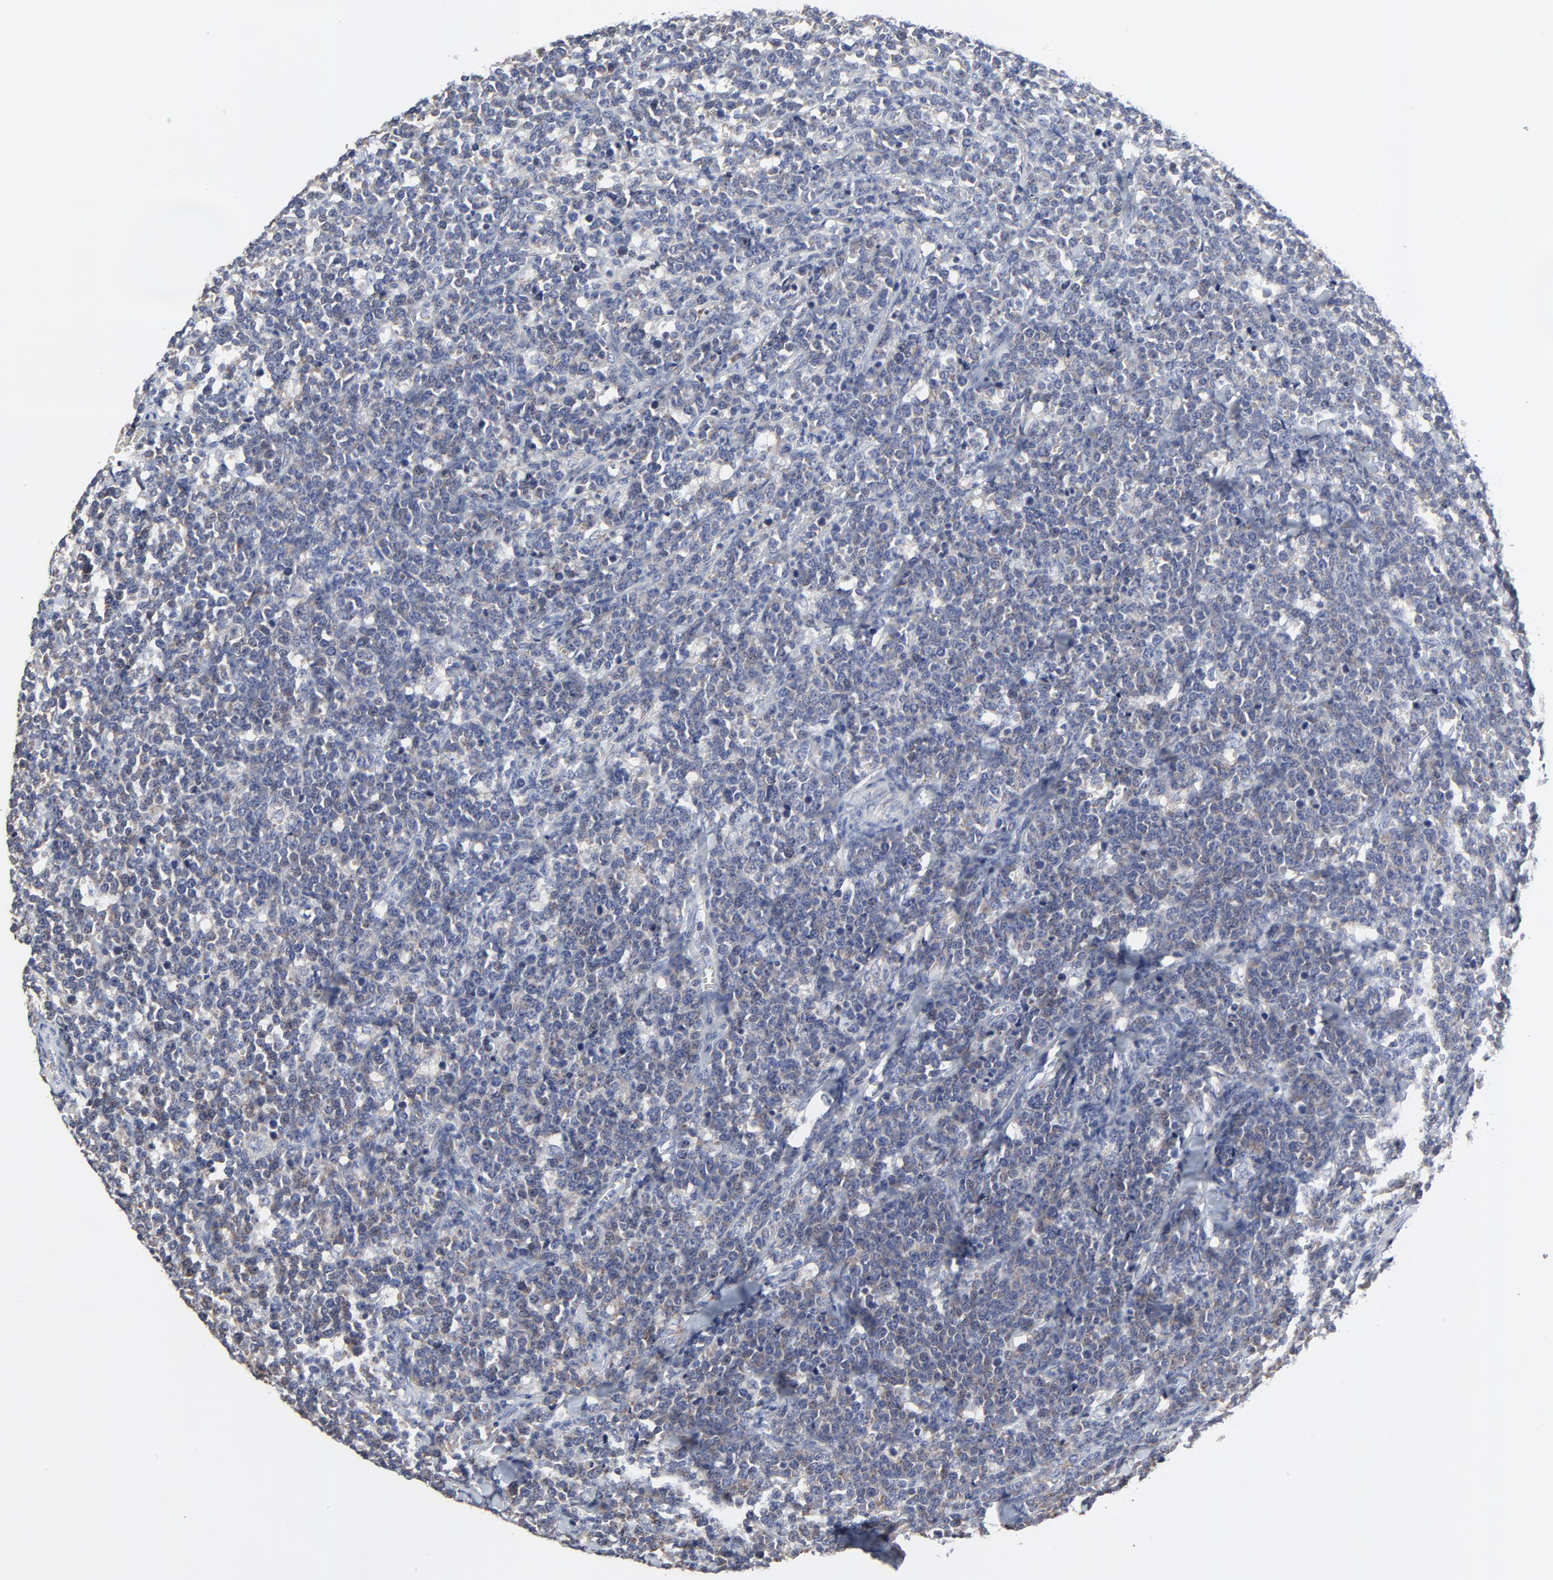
{"staining": {"intensity": "negative", "quantity": "none", "location": "none"}, "tissue": "lymphoma", "cell_type": "Tumor cells", "image_type": "cancer", "snomed": [{"axis": "morphology", "description": "Malignant lymphoma, non-Hodgkin's type, High grade"}, {"axis": "topography", "description": "Small intestine"}, {"axis": "topography", "description": "Colon"}], "caption": "Immunohistochemistry histopathology image of neoplastic tissue: human lymphoma stained with DAB demonstrates no significant protein positivity in tumor cells.", "gene": "NLGN3", "patient": {"sex": "male", "age": 8}}